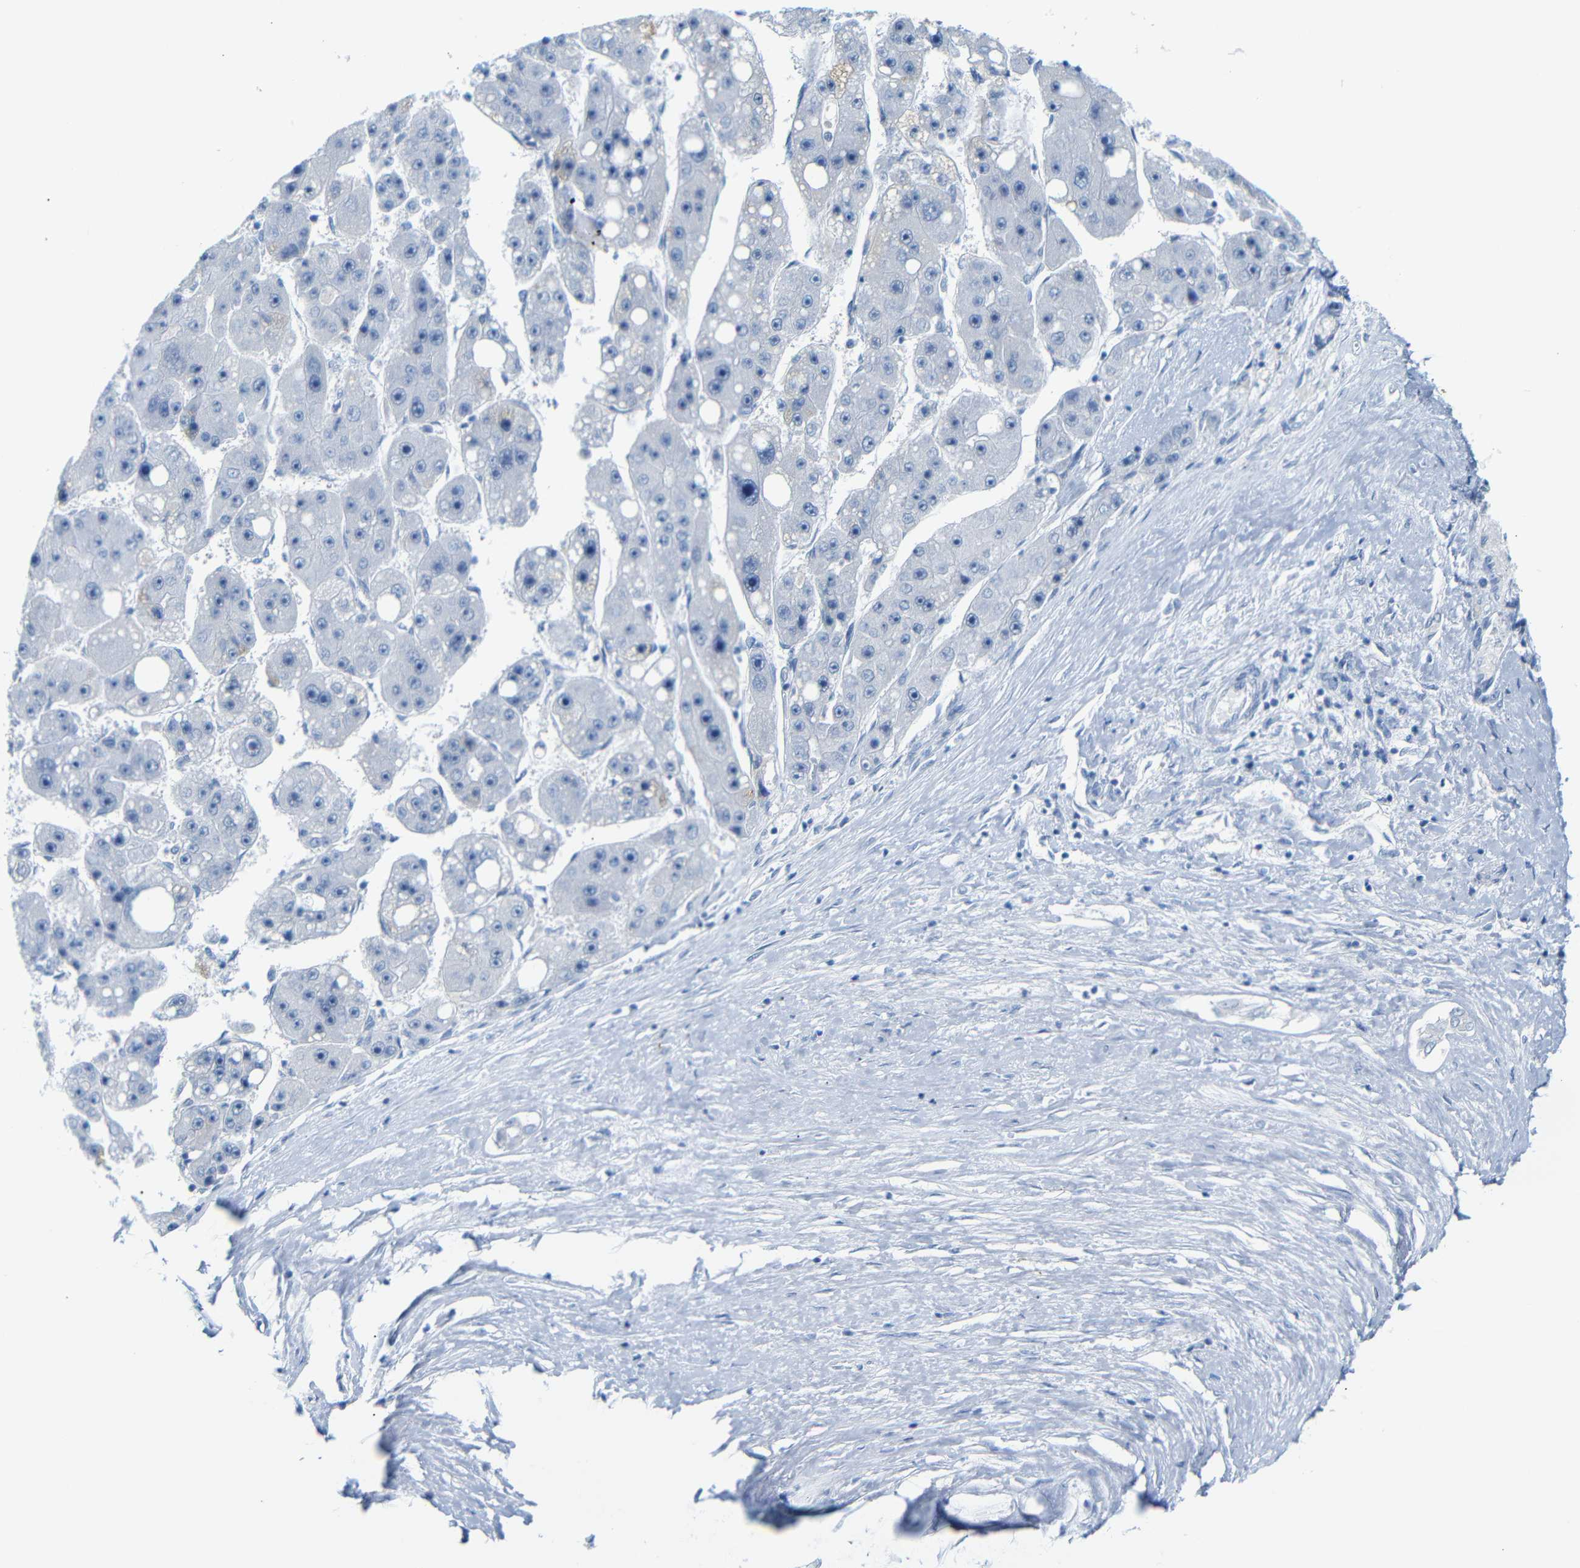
{"staining": {"intensity": "negative", "quantity": "none", "location": "none"}, "tissue": "liver cancer", "cell_type": "Tumor cells", "image_type": "cancer", "snomed": [{"axis": "morphology", "description": "Carcinoma, Hepatocellular, NOS"}, {"axis": "topography", "description": "Liver"}], "caption": "Immunohistochemistry photomicrograph of neoplastic tissue: liver hepatocellular carcinoma stained with DAB (3,3'-diaminobenzidine) demonstrates no significant protein staining in tumor cells. (Brightfield microscopy of DAB immunohistochemistry (IHC) at high magnification).", "gene": "FCRL1", "patient": {"sex": "female", "age": 61}}